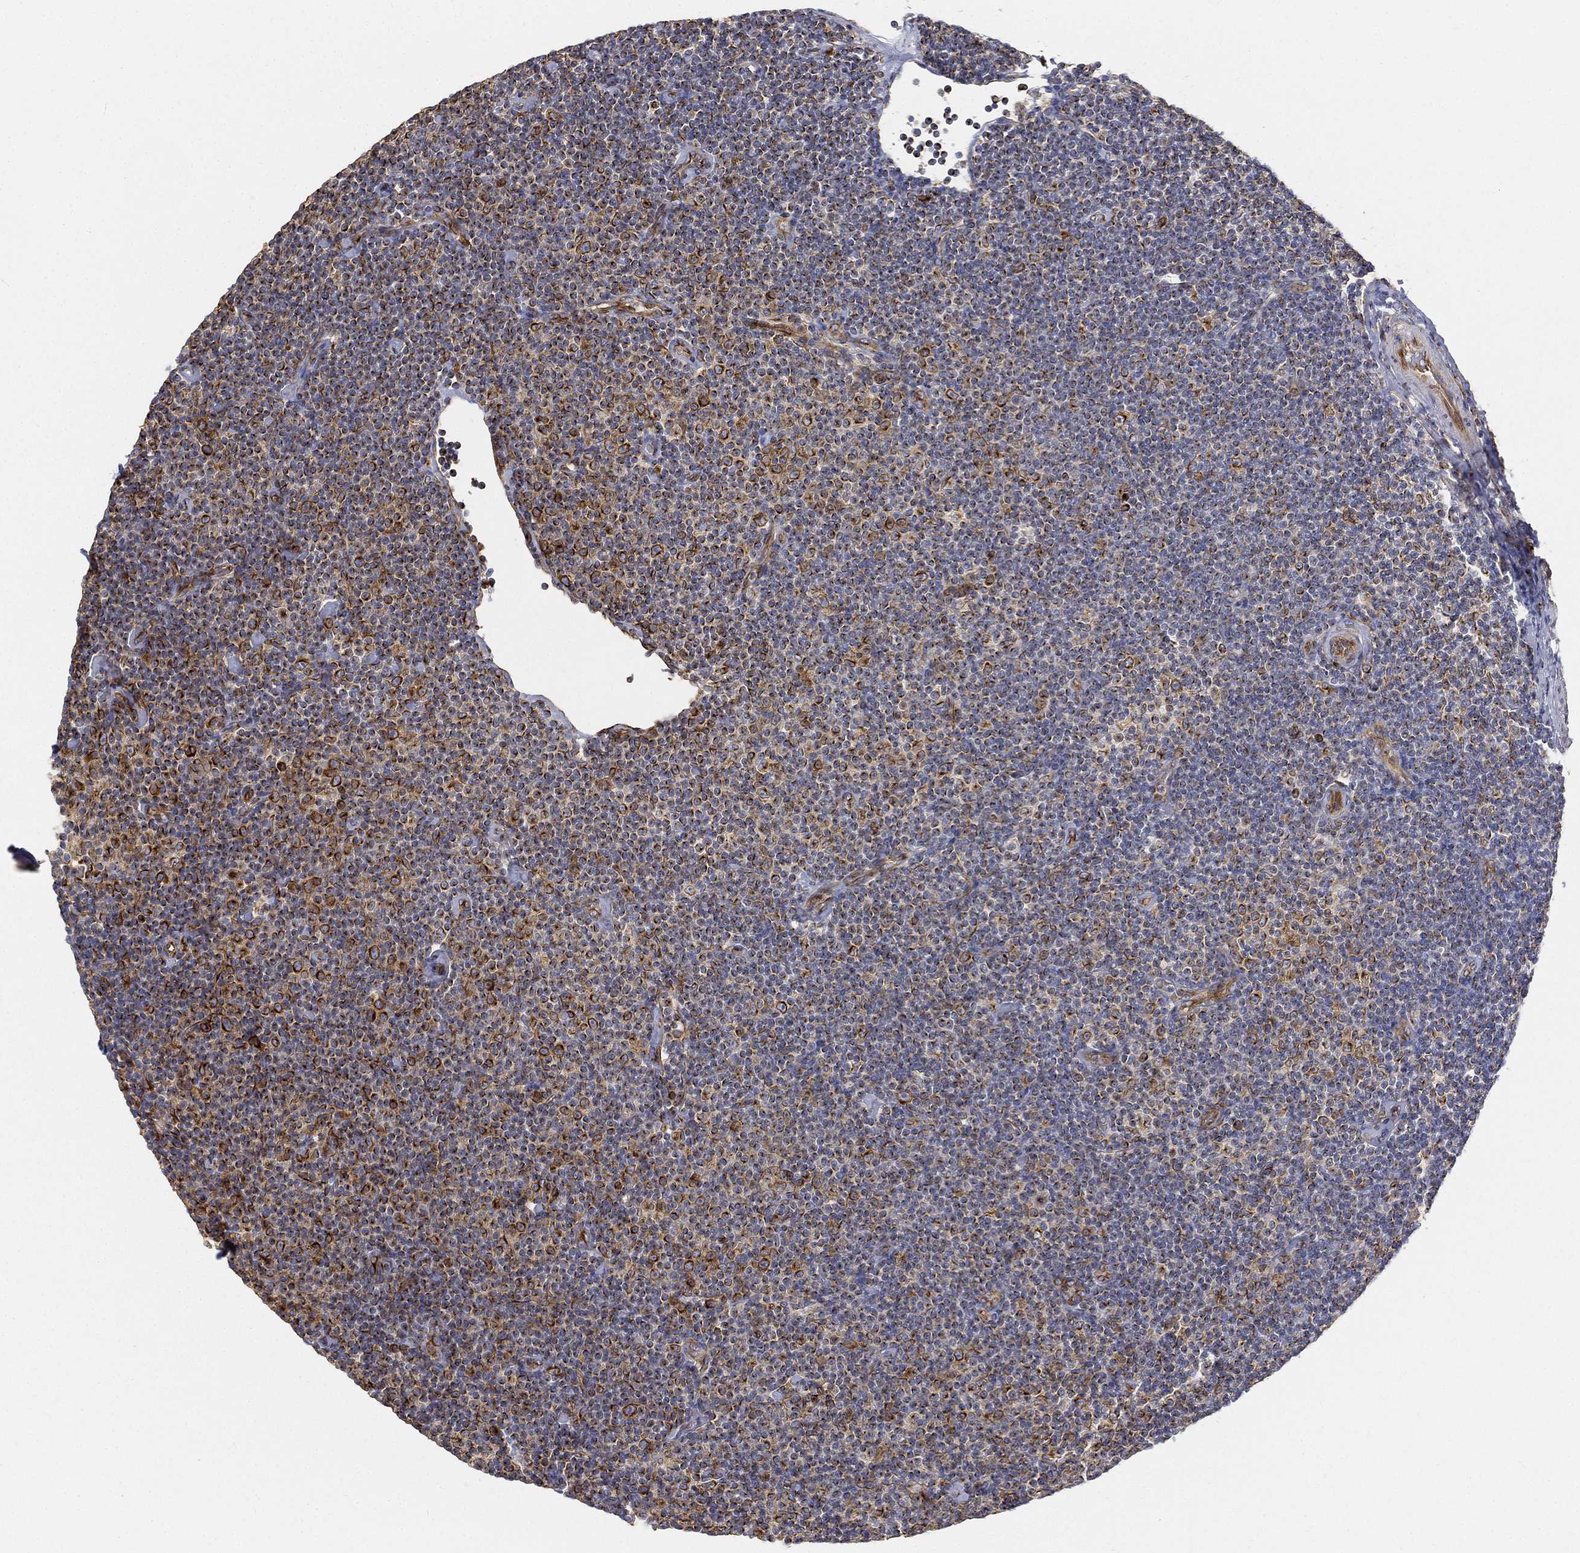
{"staining": {"intensity": "strong", "quantity": "25%-75%", "location": "cytoplasmic/membranous"}, "tissue": "lymphoma", "cell_type": "Tumor cells", "image_type": "cancer", "snomed": [{"axis": "morphology", "description": "Malignant lymphoma, non-Hodgkin's type, Low grade"}, {"axis": "topography", "description": "Lymph node"}], "caption": "Immunohistochemistry (DAB) staining of human malignant lymphoma, non-Hodgkin's type (low-grade) shows strong cytoplasmic/membranous protein expression in about 25%-75% of tumor cells. (IHC, brightfield microscopy, high magnification).", "gene": "TMEM25", "patient": {"sex": "male", "age": 81}}